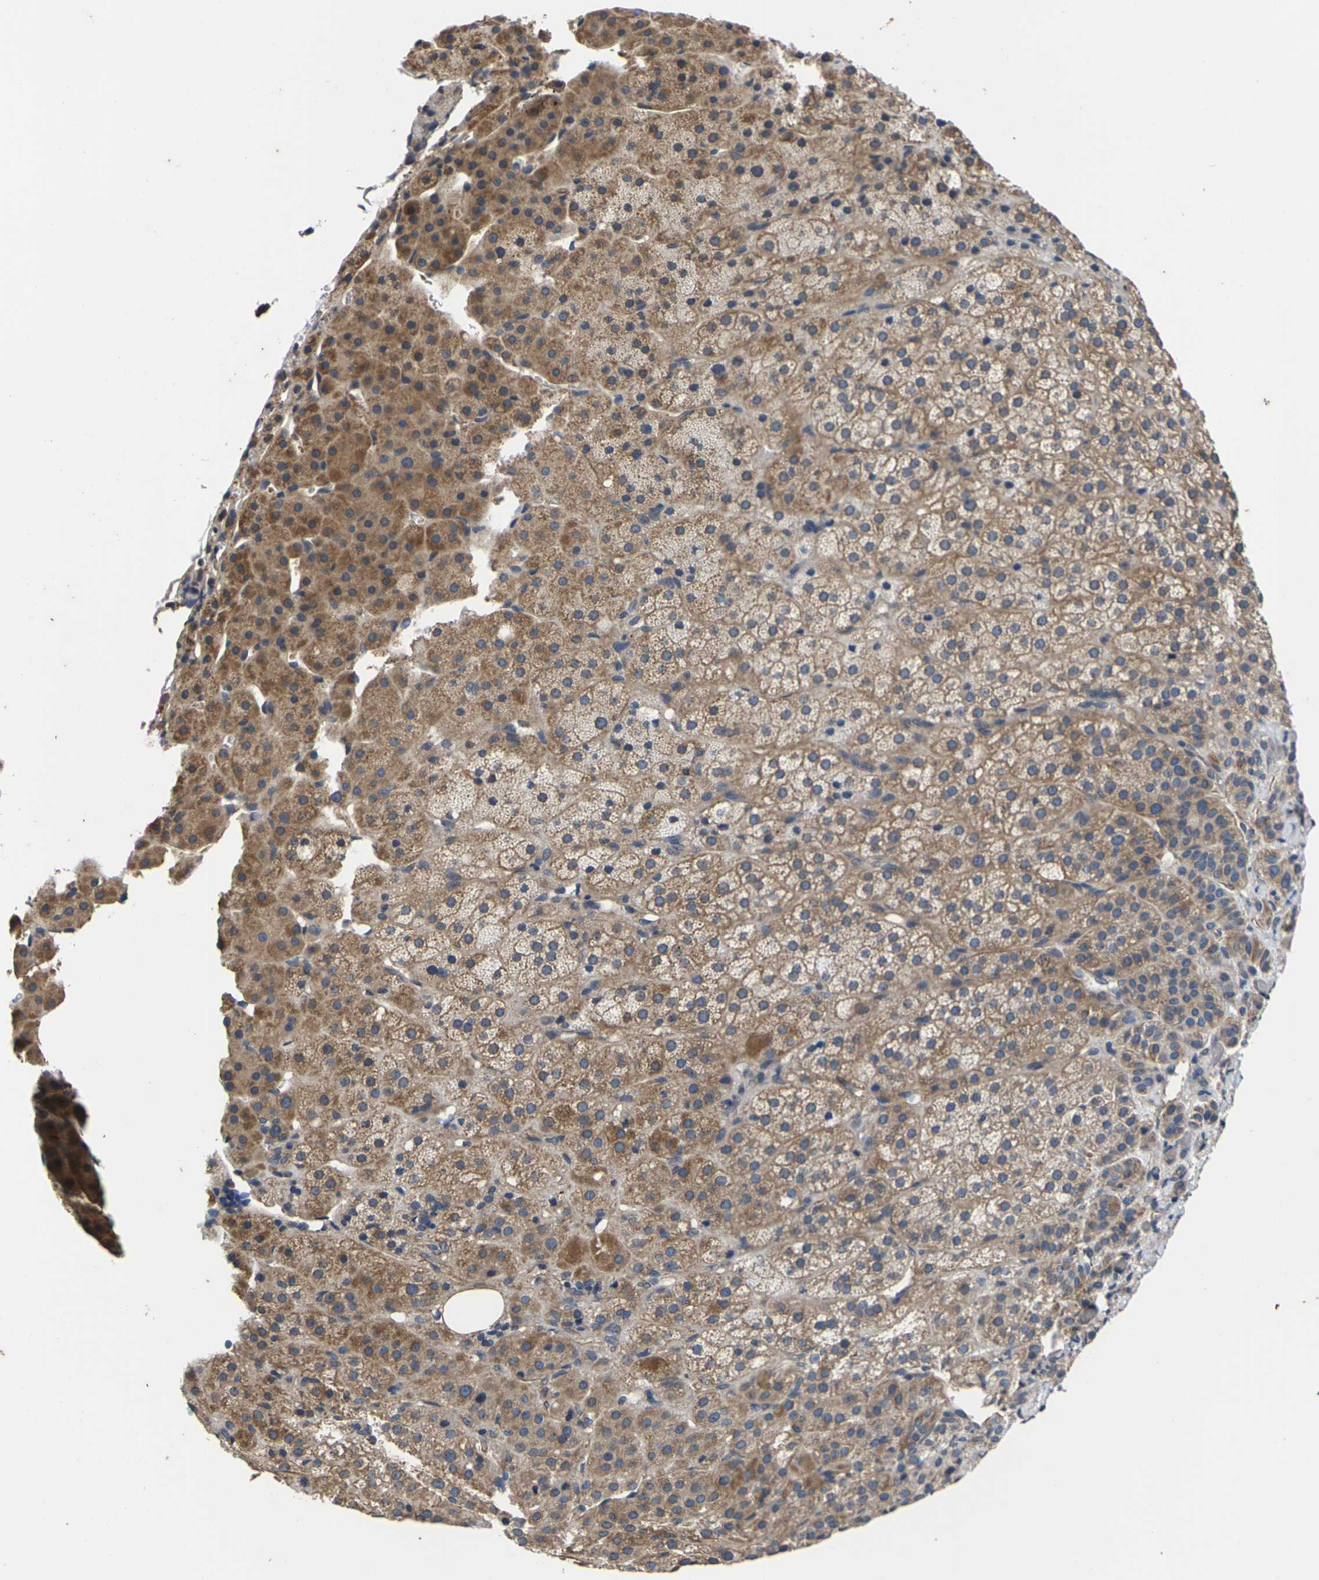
{"staining": {"intensity": "moderate", "quantity": ">75%", "location": "cytoplasmic/membranous"}, "tissue": "adrenal gland", "cell_type": "Glandular cells", "image_type": "normal", "snomed": [{"axis": "morphology", "description": "Normal tissue, NOS"}, {"axis": "topography", "description": "Adrenal gland"}], "caption": "Moderate cytoplasmic/membranous positivity for a protein is appreciated in about >75% of glandular cells of unremarkable adrenal gland using immunohistochemistry (IHC).", "gene": "DKK2", "patient": {"sex": "female", "age": 57}}